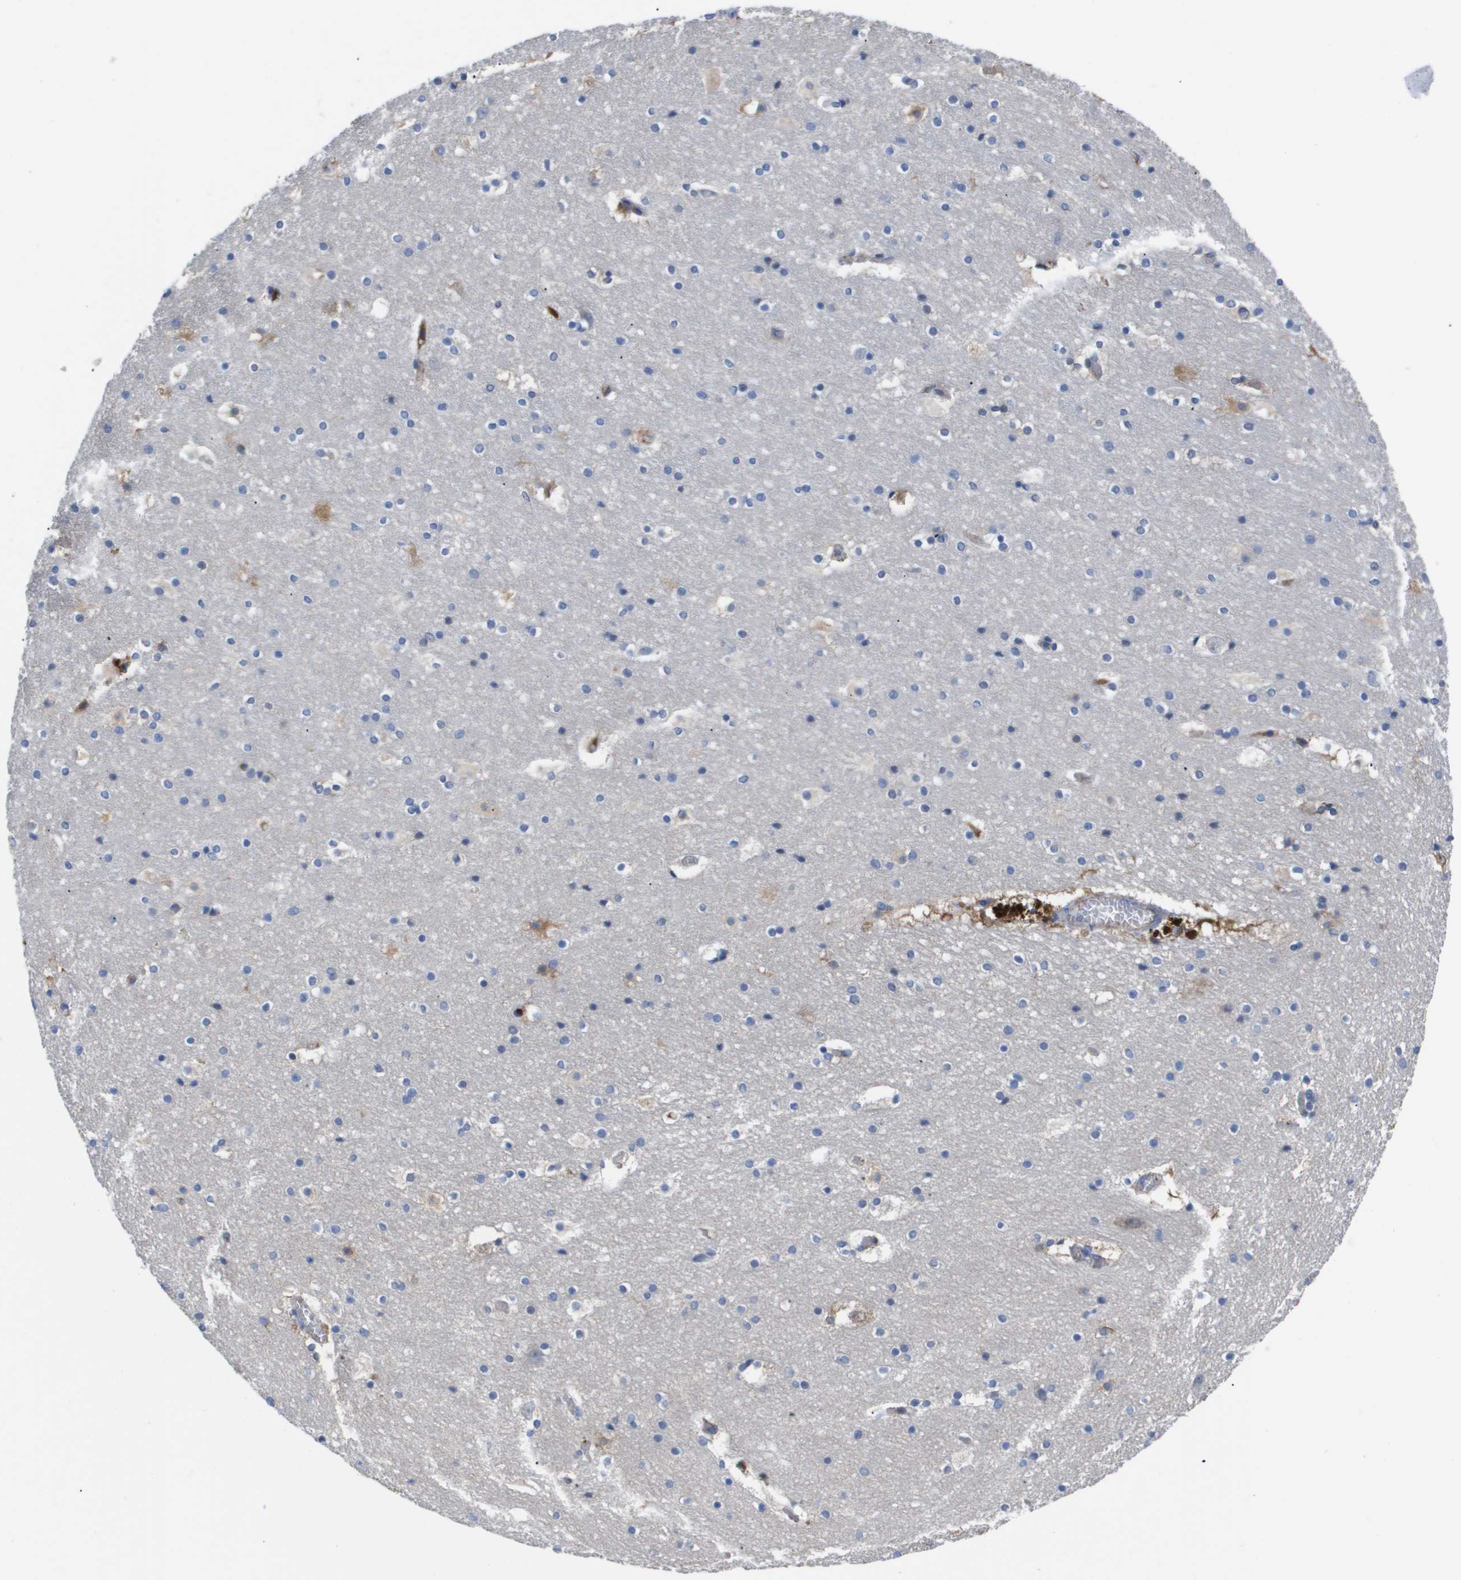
{"staining": {"intensity": "negative", "quantity": "none", "location": "none"}, "tissue": "hippocampus", "cell_type": "Glial cells", "image_type": "normal", "snomed": [{"axis": "morphology", "description": "Normal tissue, NOS"}, {"axis": "topography", "description": "Hippocampus"}], "caption": "Hippocampus stained for a protein using immunohistochemistry (IHC) displays no expression glial cells.", "gene": "SERPINA6", "patient": {"sex": "male", "age": 45}}